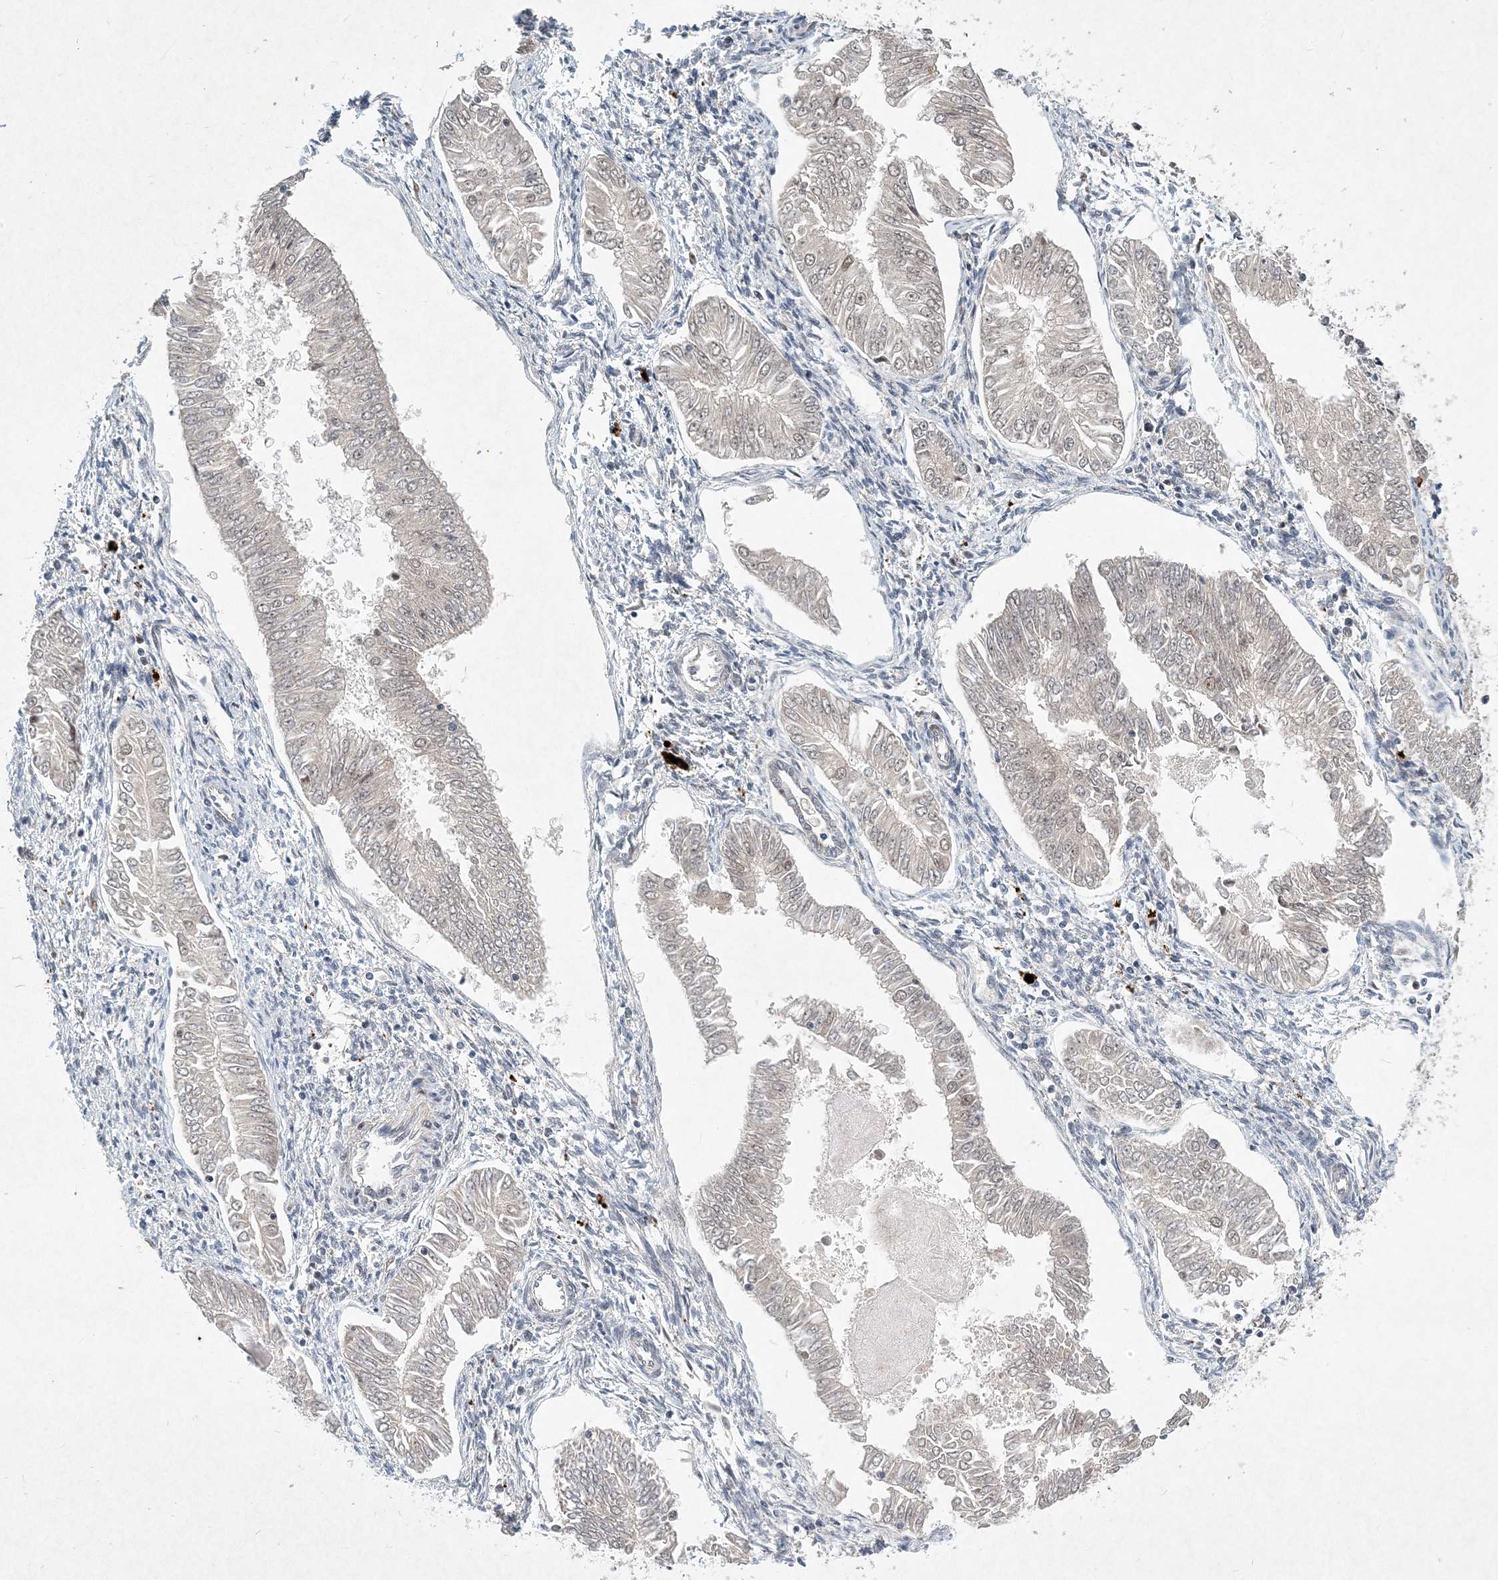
{"staining": {"intensity": "negative", "quantity": "none", "location": "none"}, "tissue": "endometrial cancer", "cell_type": "Tumor cells", "image_type": "cancer", "snomed": [{"axis": "morphology", "description": "Adenocarcinoma, NOS"}, {"axis": "topography", "description": "Endometrium"}], "caption": "There is no significant expression in tumor cells of adenocarcinoma (endometrial).", "gene": "KPNA4", "patient": {"sex": "female", "age": 53}}